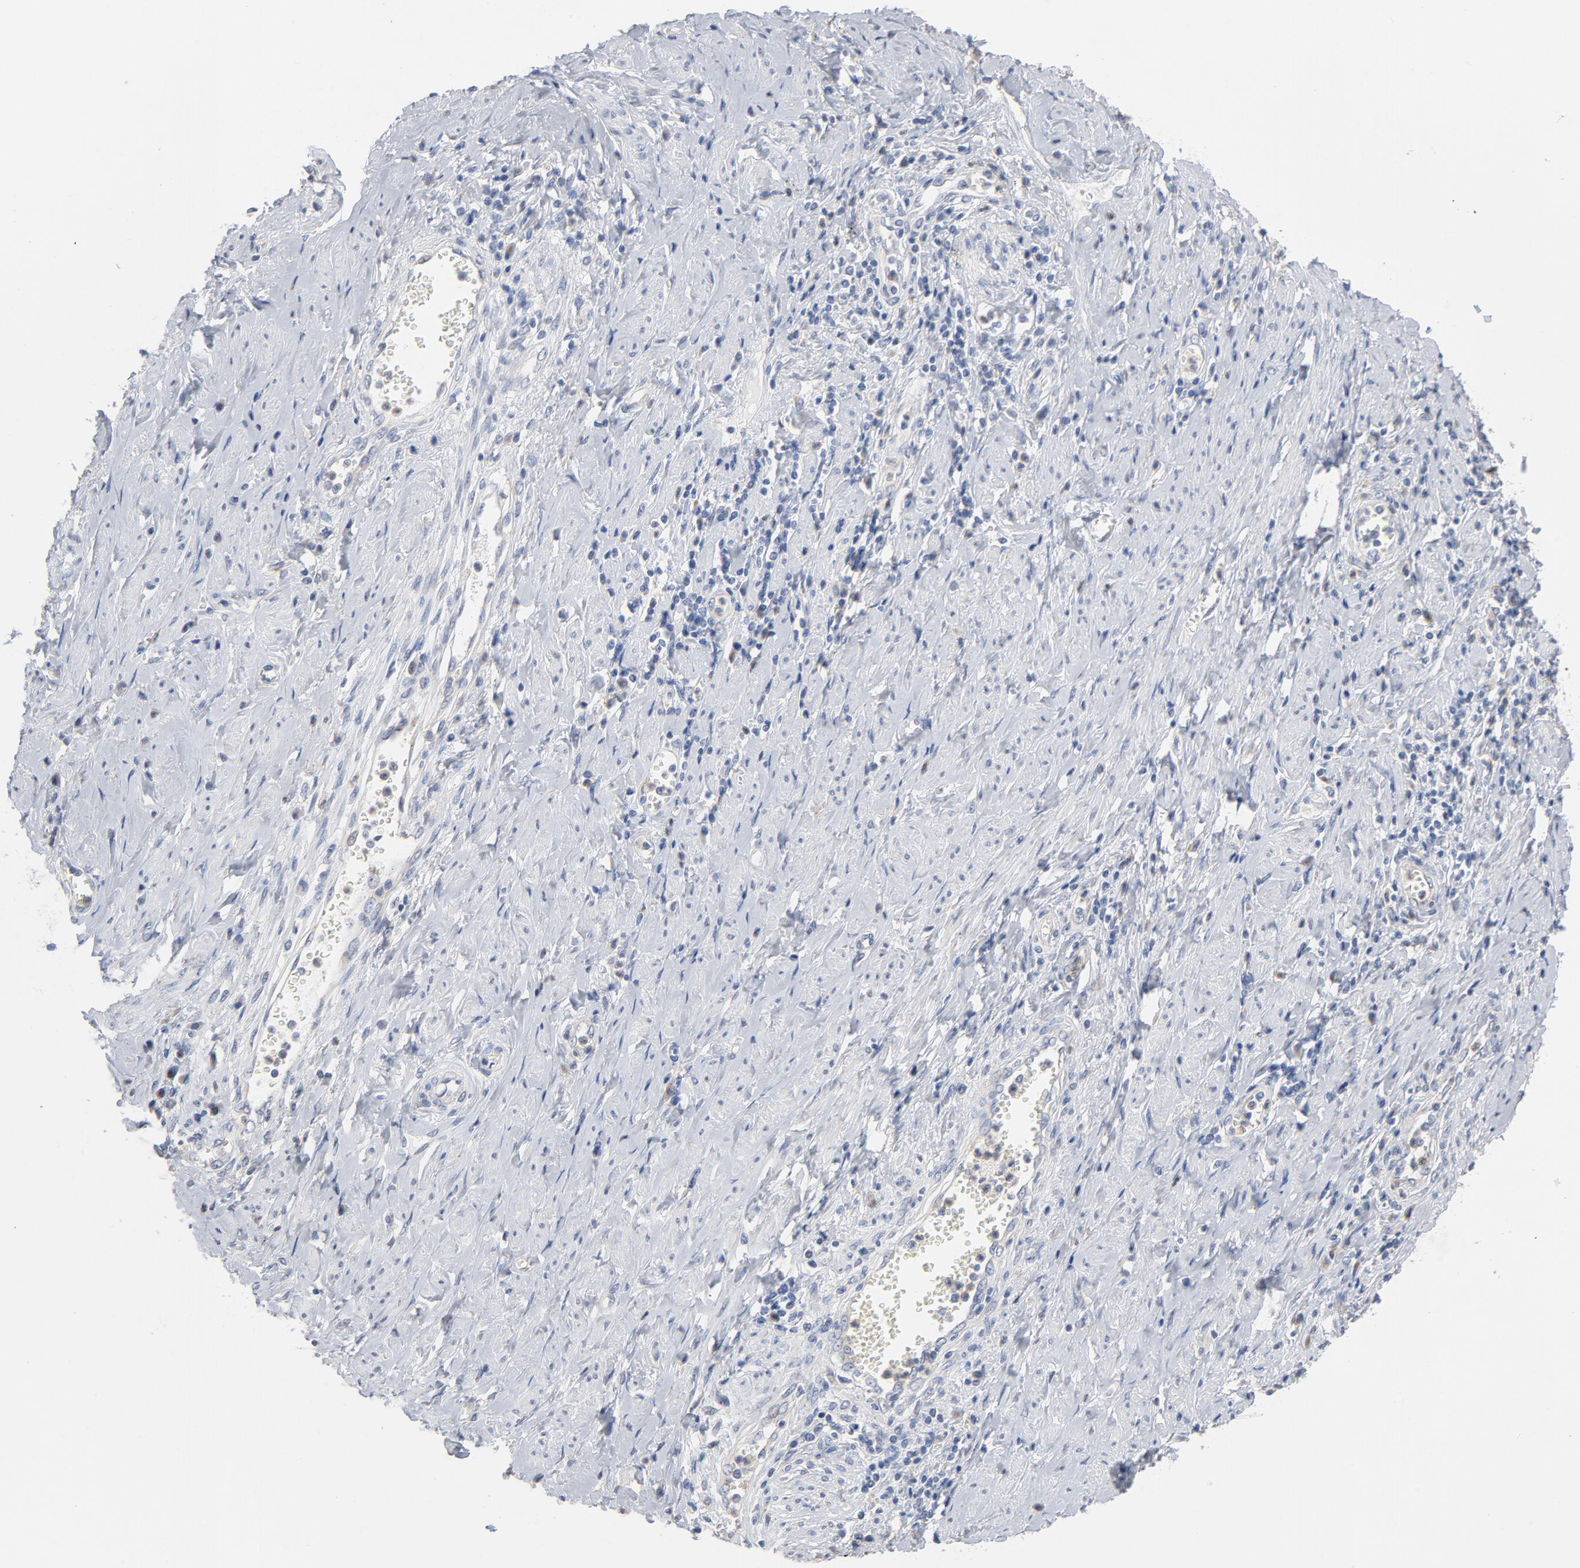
{"staining": {"intensity": "negative", "quantity": "none", "location": "none"}, "tissue": "cervical cancer", "cell_type": "Tumor cells", "image_type": "cancer", "snomed": [{"axis": "morphology", "description": "Squamous cell carcinoma, NOS"}, {"axis": "topography", "description": "Cervix"}], "caption": "The IHC photomicrograph has no significant expression in tumor cells of squamous cell carcinoma (cervical) tissue.", "gene": "AK7", "patient": {"sex": "female", "age": 53}}